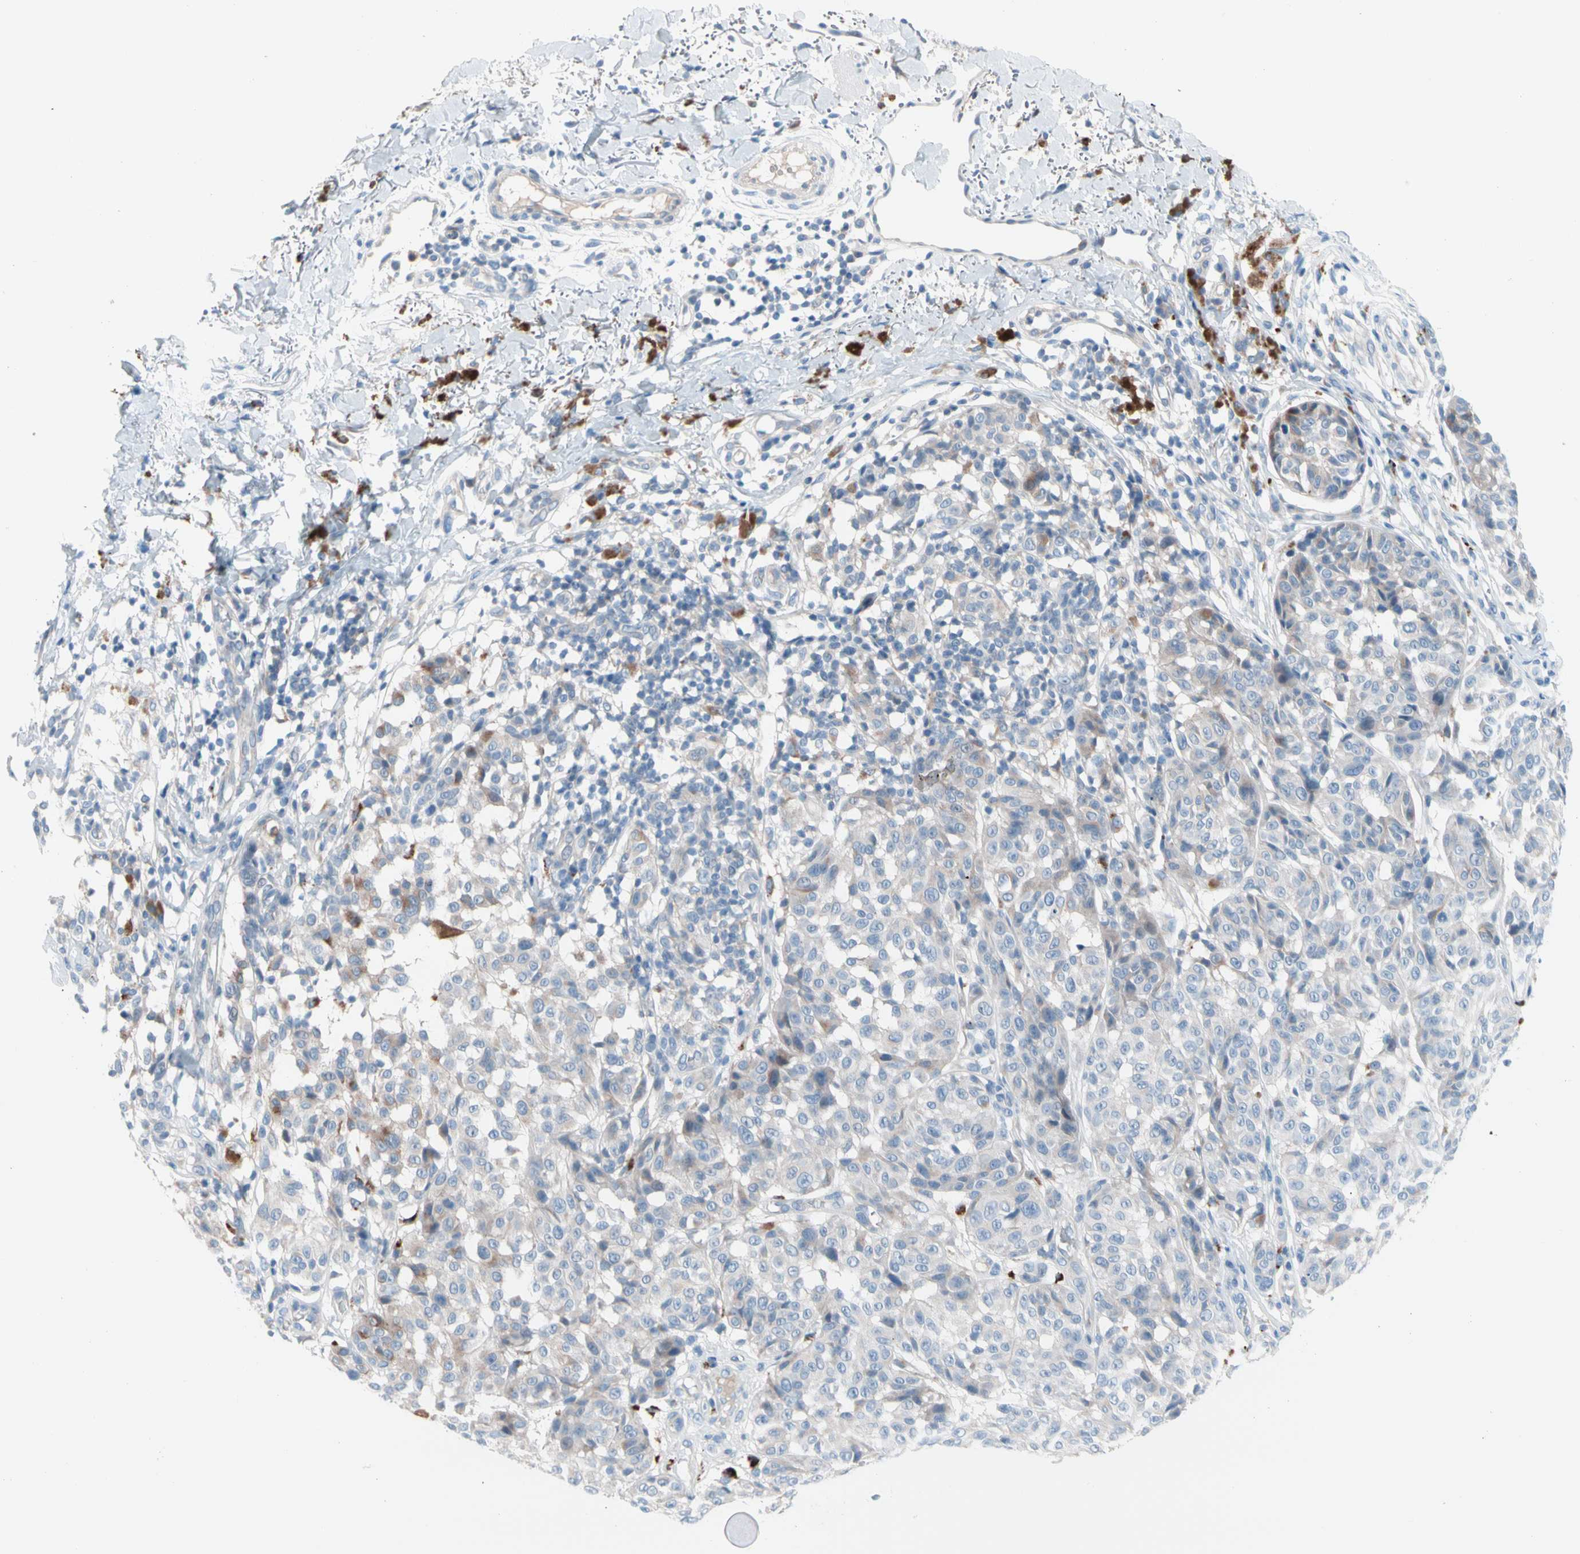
{"staining": {"intensity": "weak", "quantity": "<25%", "location": "cytoplasmic/membranous"}, "tissue": "melanoma", "cell_type": "Tumor cells", "image_type": "cancer", "snomed": [{"axis": "morphology", "description": "Malignant melanoma, NOS"}, {"axis": "topography", "description": "Skin"}], "caption": "The micrograph demonstrates no significant positivity in tumor cells of melanoma.", "gene": "CASQ1", "patient": {"sex": "female", "age": 46}}